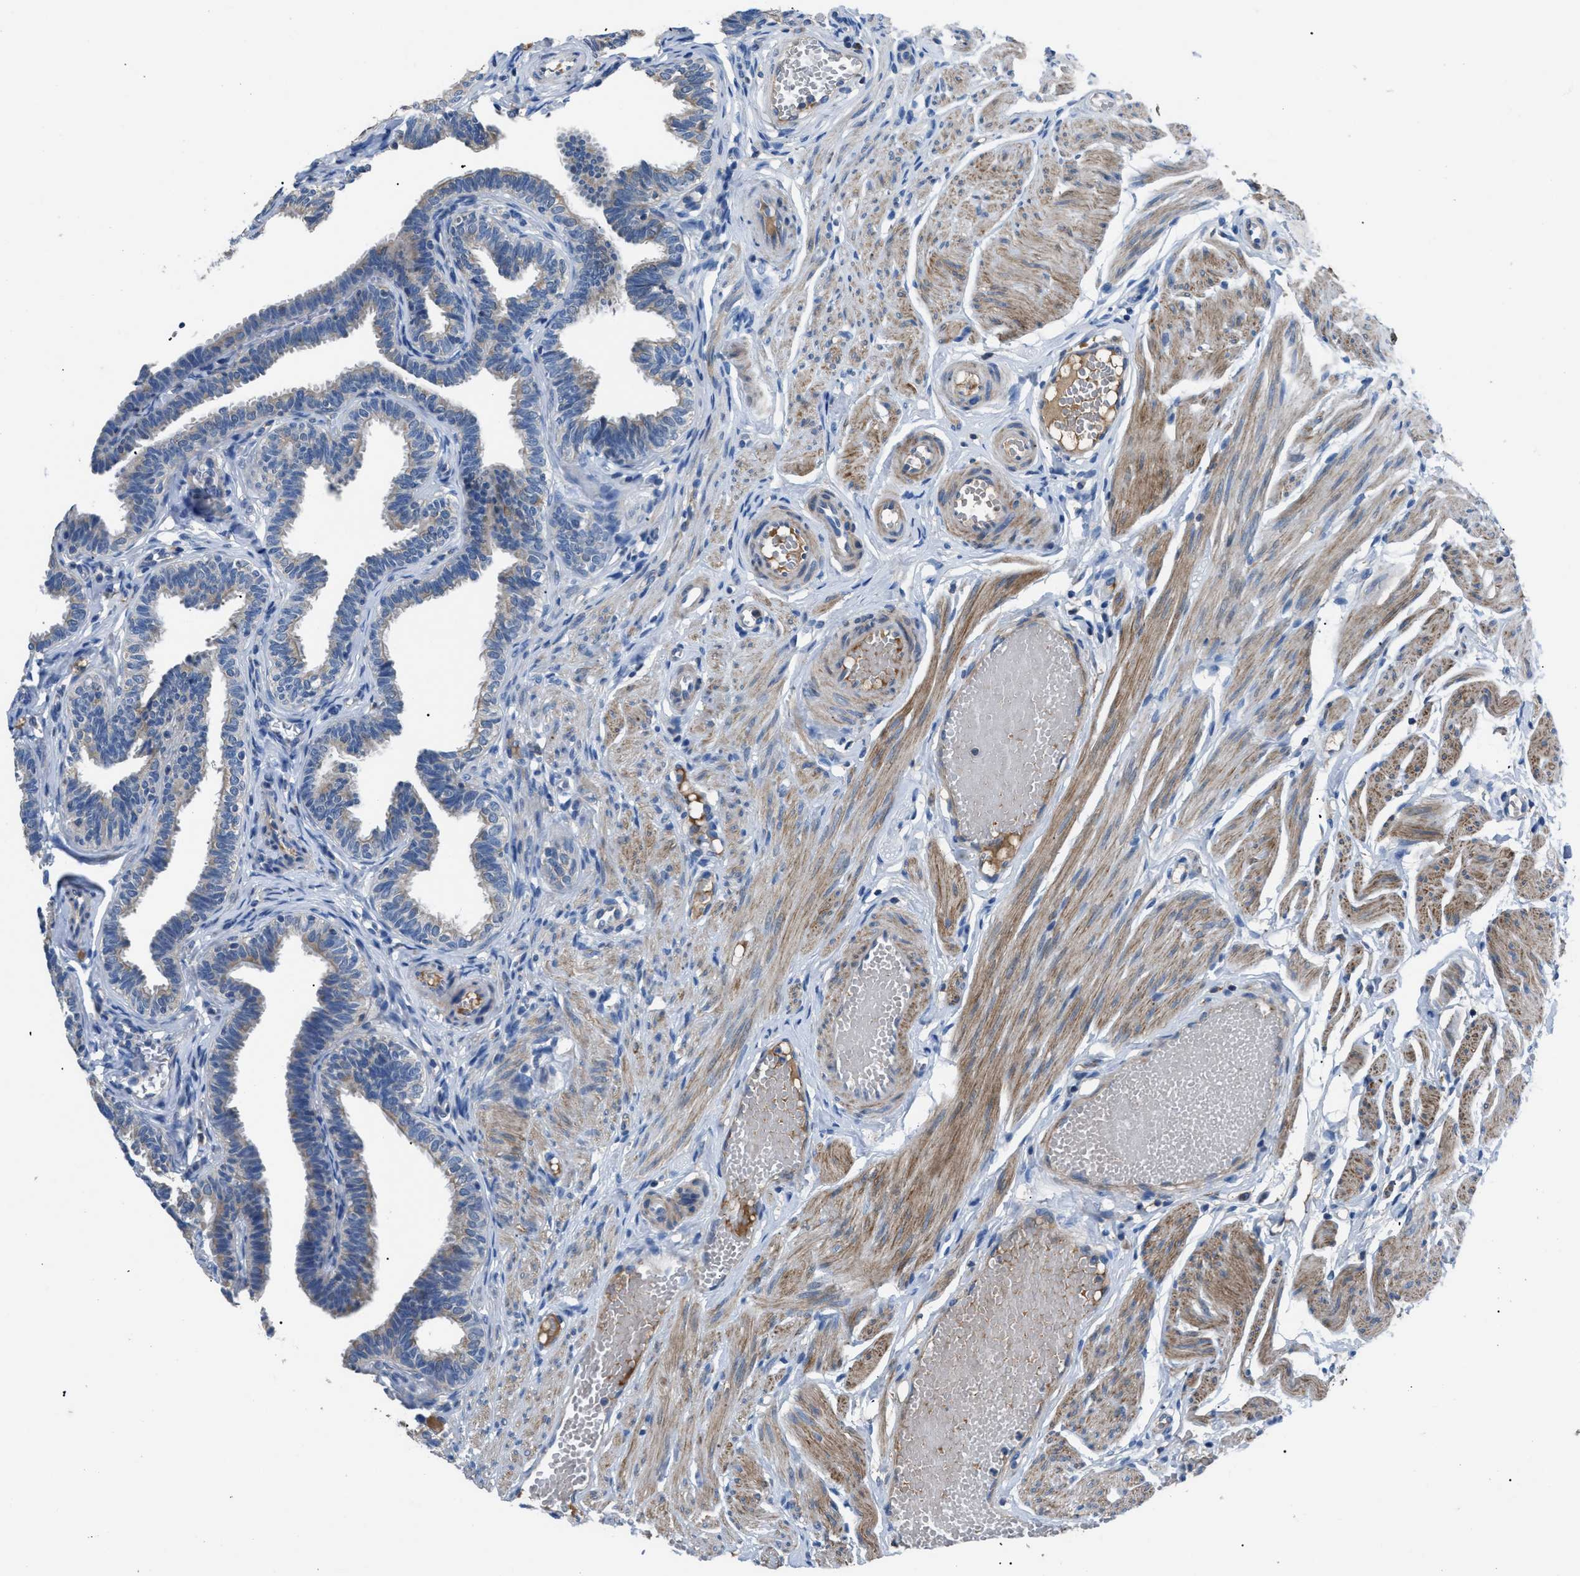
{"staining": {"intensity": "weak", "quantity": "25%-75%", "location": "cytoplasmic/membranous"}, "tissue": "fallopian tube", "cell_type": "Glandular cells", "image_type": "normal", "snomed": [{"axis": "morphology", "description": "Normal tissue, NOS"}, {"axis": "topography", "description": "Fallopian tube"}, {"axis": "topography", "description": "Ovary"}], "caption": "Immunohistochemistry (IHC) histopathology image of benign fallopian tube stained for a protein (brown), which shows low levels of weak cytoplasmic/membranous positivity in approximately 25%-75% of glandular cells.", "gene": "SGCZ", "patient": {"sex": "female", "age": 23}}